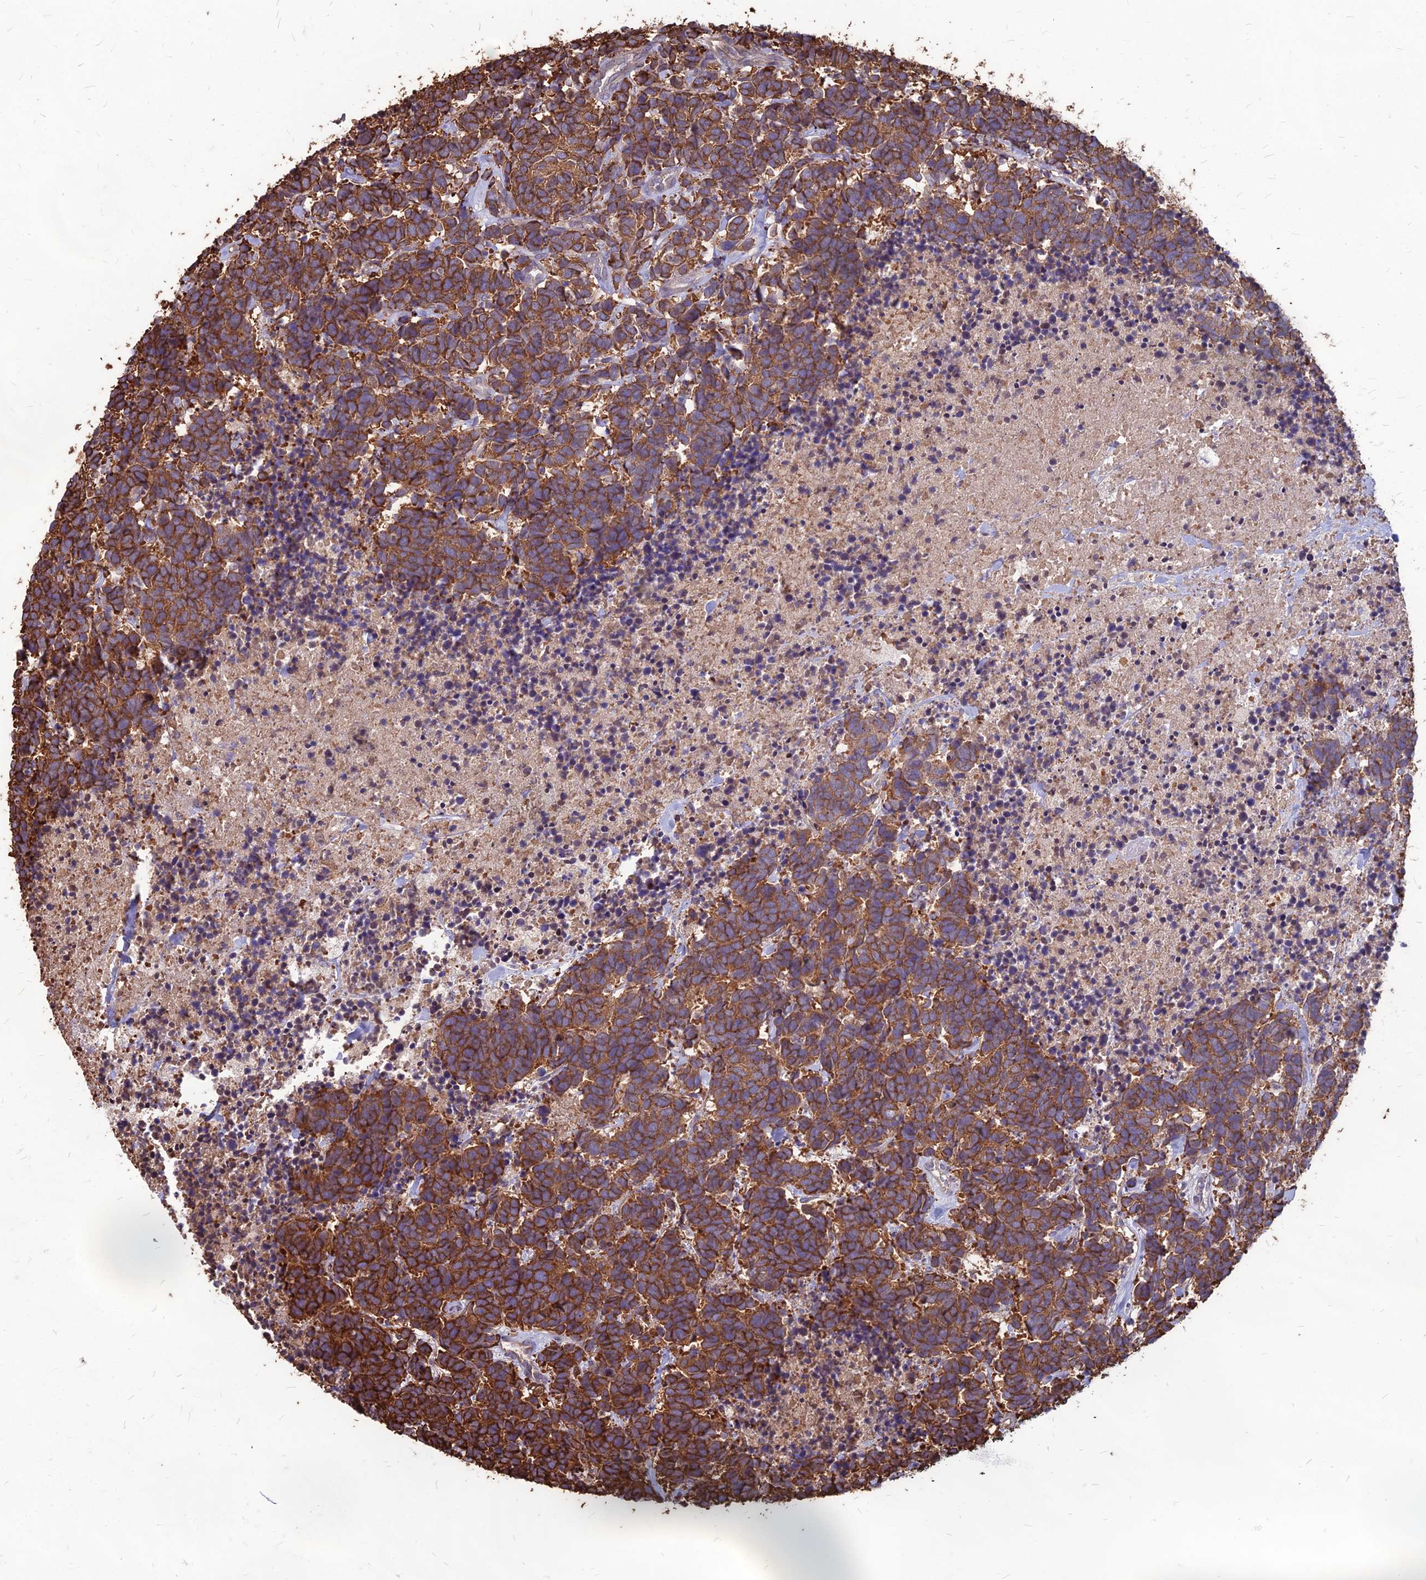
{"staining": {"intensity": "moderate", "quantity": ">75%", "location": "cytoplasmic/membranous"}, "tissue": "carcinoid", "cell_type": "Tumor cells", "image_type": "cancer", "snomed": [{"axis": "morphology", "description": "Carcinoma, NOS"}, {"axis": "morphology", "description": "Carcinoid, malignant, NOS"}, {"axis": "topography", "description": "Prostate"}], "caption": "This photomicrograph displays carcinoid stained with immunohistochemistry to label a protein in brown. The cytoplasmic/membranous of tumor cells show moderate positivity for the protein. Nuclei are counter-stained blue.", "gene": "LSM6", "patient": {"sex": "male", "age": 57}}